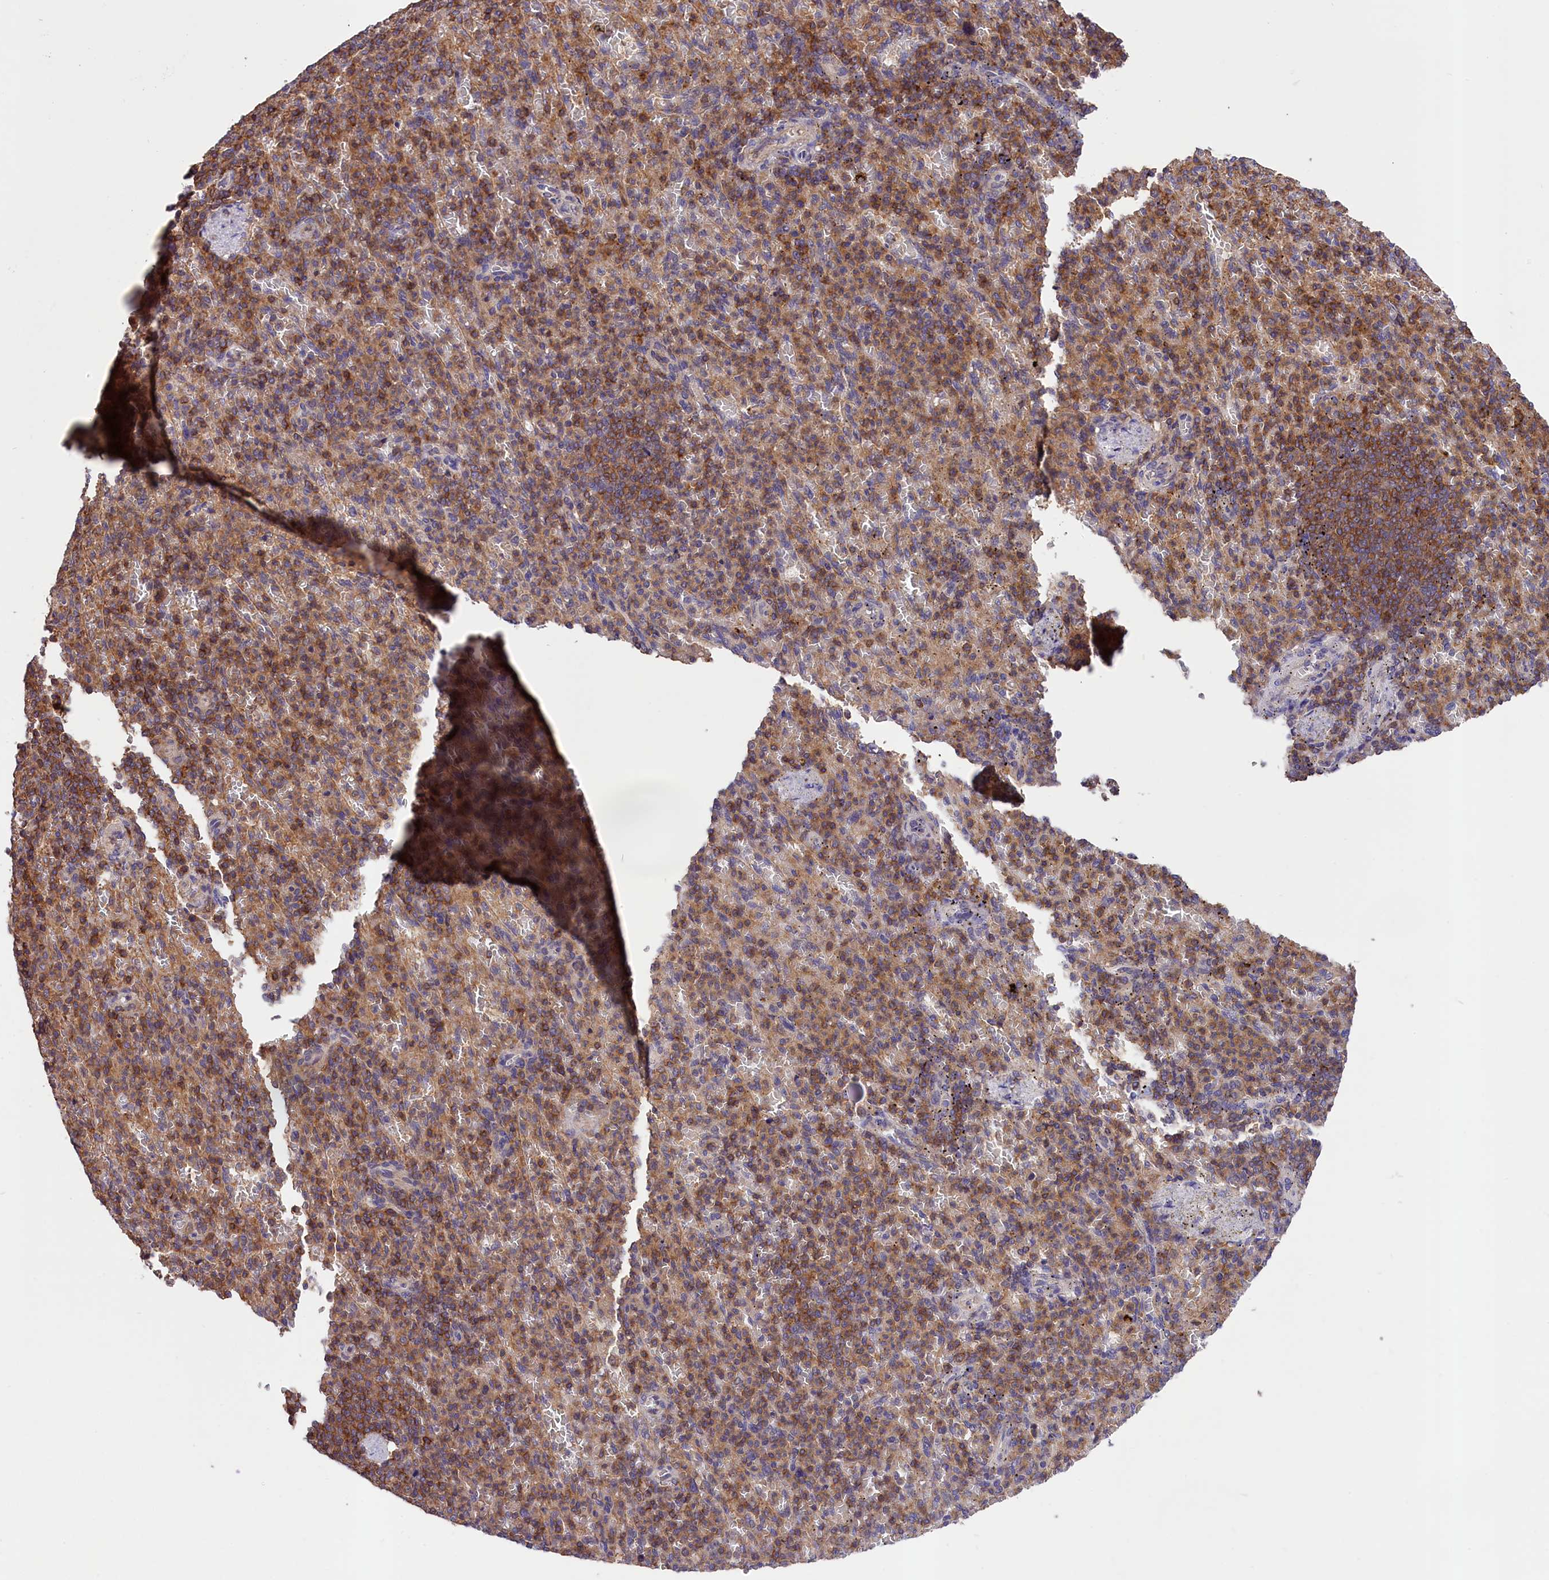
{"staining": {"intensity": "moderate", "quantity": "25%-75%", "location": "cytoplasmic/membranous"}, "tissue": "spleen", "cell_type": "Cells in red pulp", "image_type": "normal", "snomed": [{"axis": "morphology", "description": "Normal tissue, NOS"}, {"axis": "topography", "description": "Spleen"}], "caption": "Protein expression analysis of benign human spleen reveals moderate cytoplasmic/membranous staining in approximately 25%-75% of cells in red pulp. Immunohistochemistry stains the protein in brown and the nuclei are stained blue.", "gene": "SKIDA1", "patient": {"sex": "female", "age": 74}}